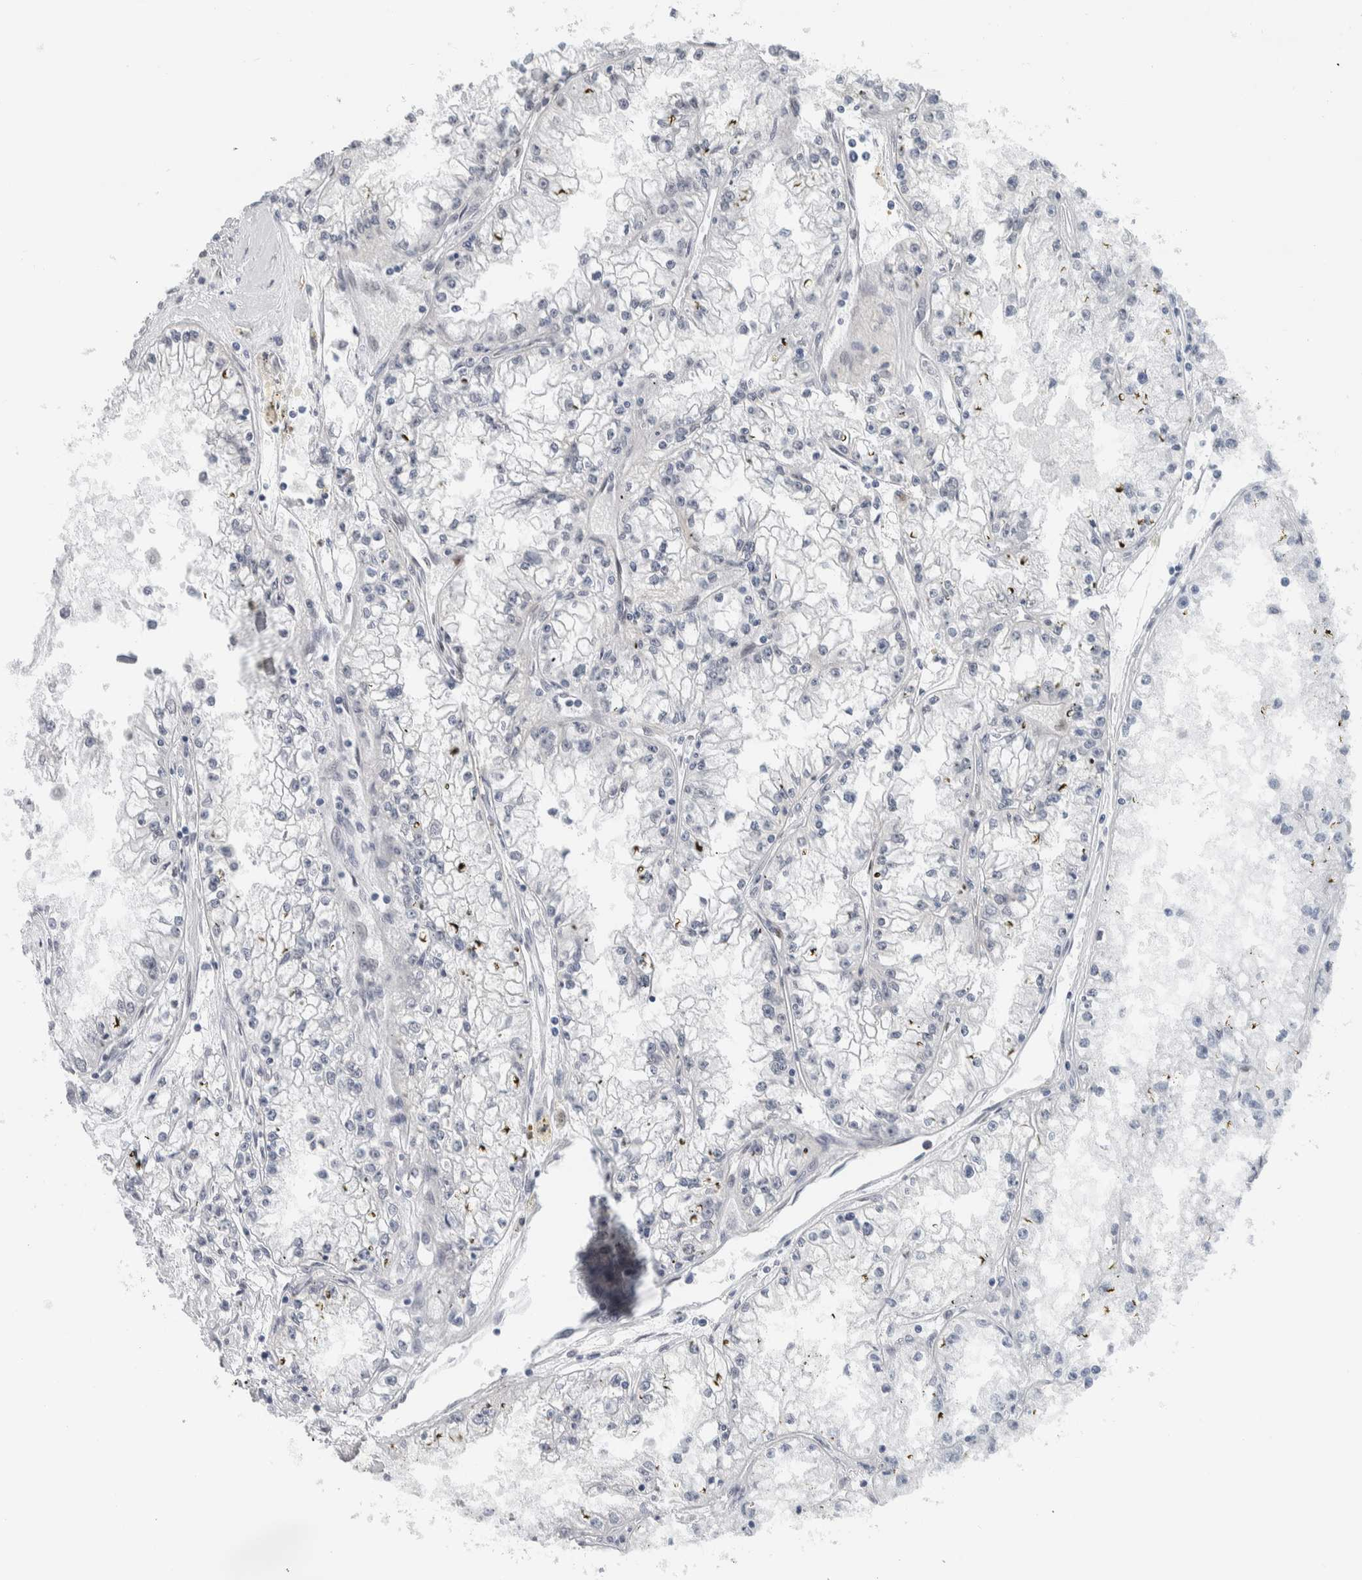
{"staining": {"intensity": "negative", "quantity": "none", "location": "none"}, "tissue": "renal cancer", "cell_type": "Tumor cells", "image_type": "cancer", "snomed": [{"axis": "morphology", "description": "Adenocarcinoma, NOS"}, {"axis": "topography", "description": "Kidney"}], "caption": "An immunohistochemistry image of renal cancer (adenocarcinoma) is shown. There is no staining in tumor cells of renal cancer (adenocarcinoma).", "gene": "NEFM", "patient": {"sex": "male", "age": 56}}